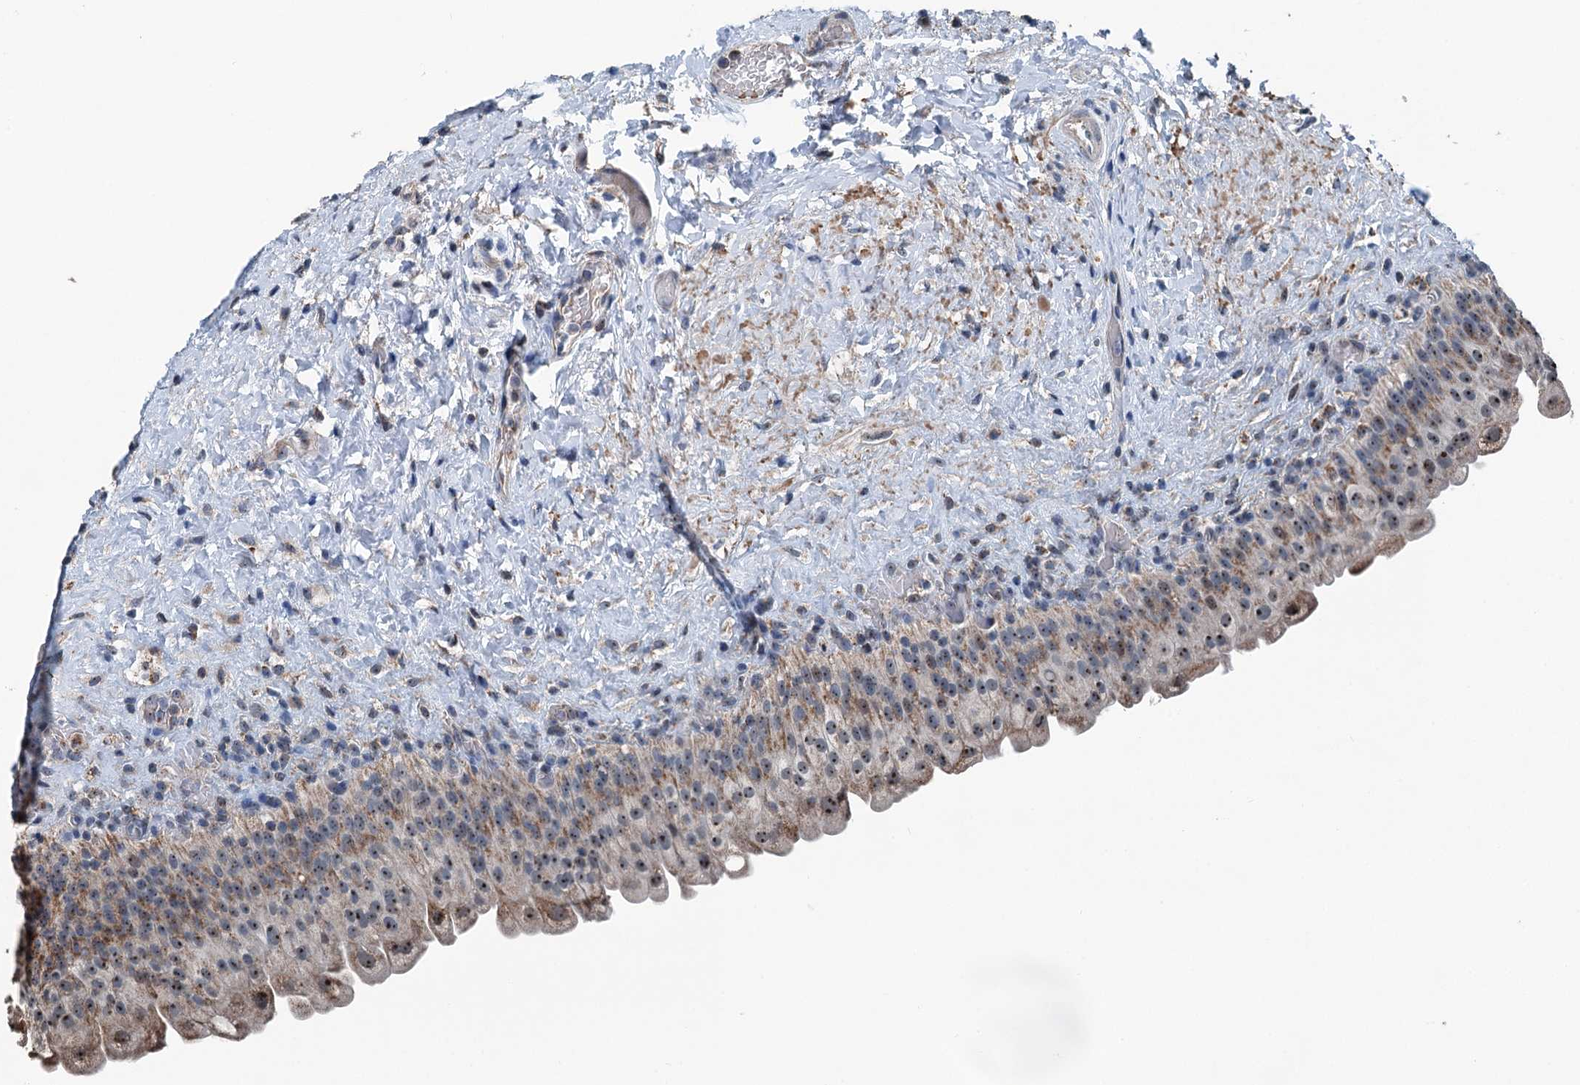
{"staining": {"intensity": "moderate", "quantity": "25%-75%", "location": "cytoplasmic/membranous,nuclear"}, "tissue": "urinary bladder", "cell_type": "Urothelial cells", "image_type": "normal", "snomed": [{"axis": "morphology", "description": "Normal tissue, NOS"}, {"axis": "topography", "description": "Urinary bladder"}], "caption": "Immunohistochemical staining of unremarkable urinary bladder displays medium levels of moderate cytoplasmic/membranous,nuclear staining in approximately 25%-75% of urothelial cells. (Stains: DAB in brown, nuclei in blue, Microscopy: brightfield microscopy at high magnification).", "gene": "TRPT1", "patient": {"sex": "female", "age": 27}}